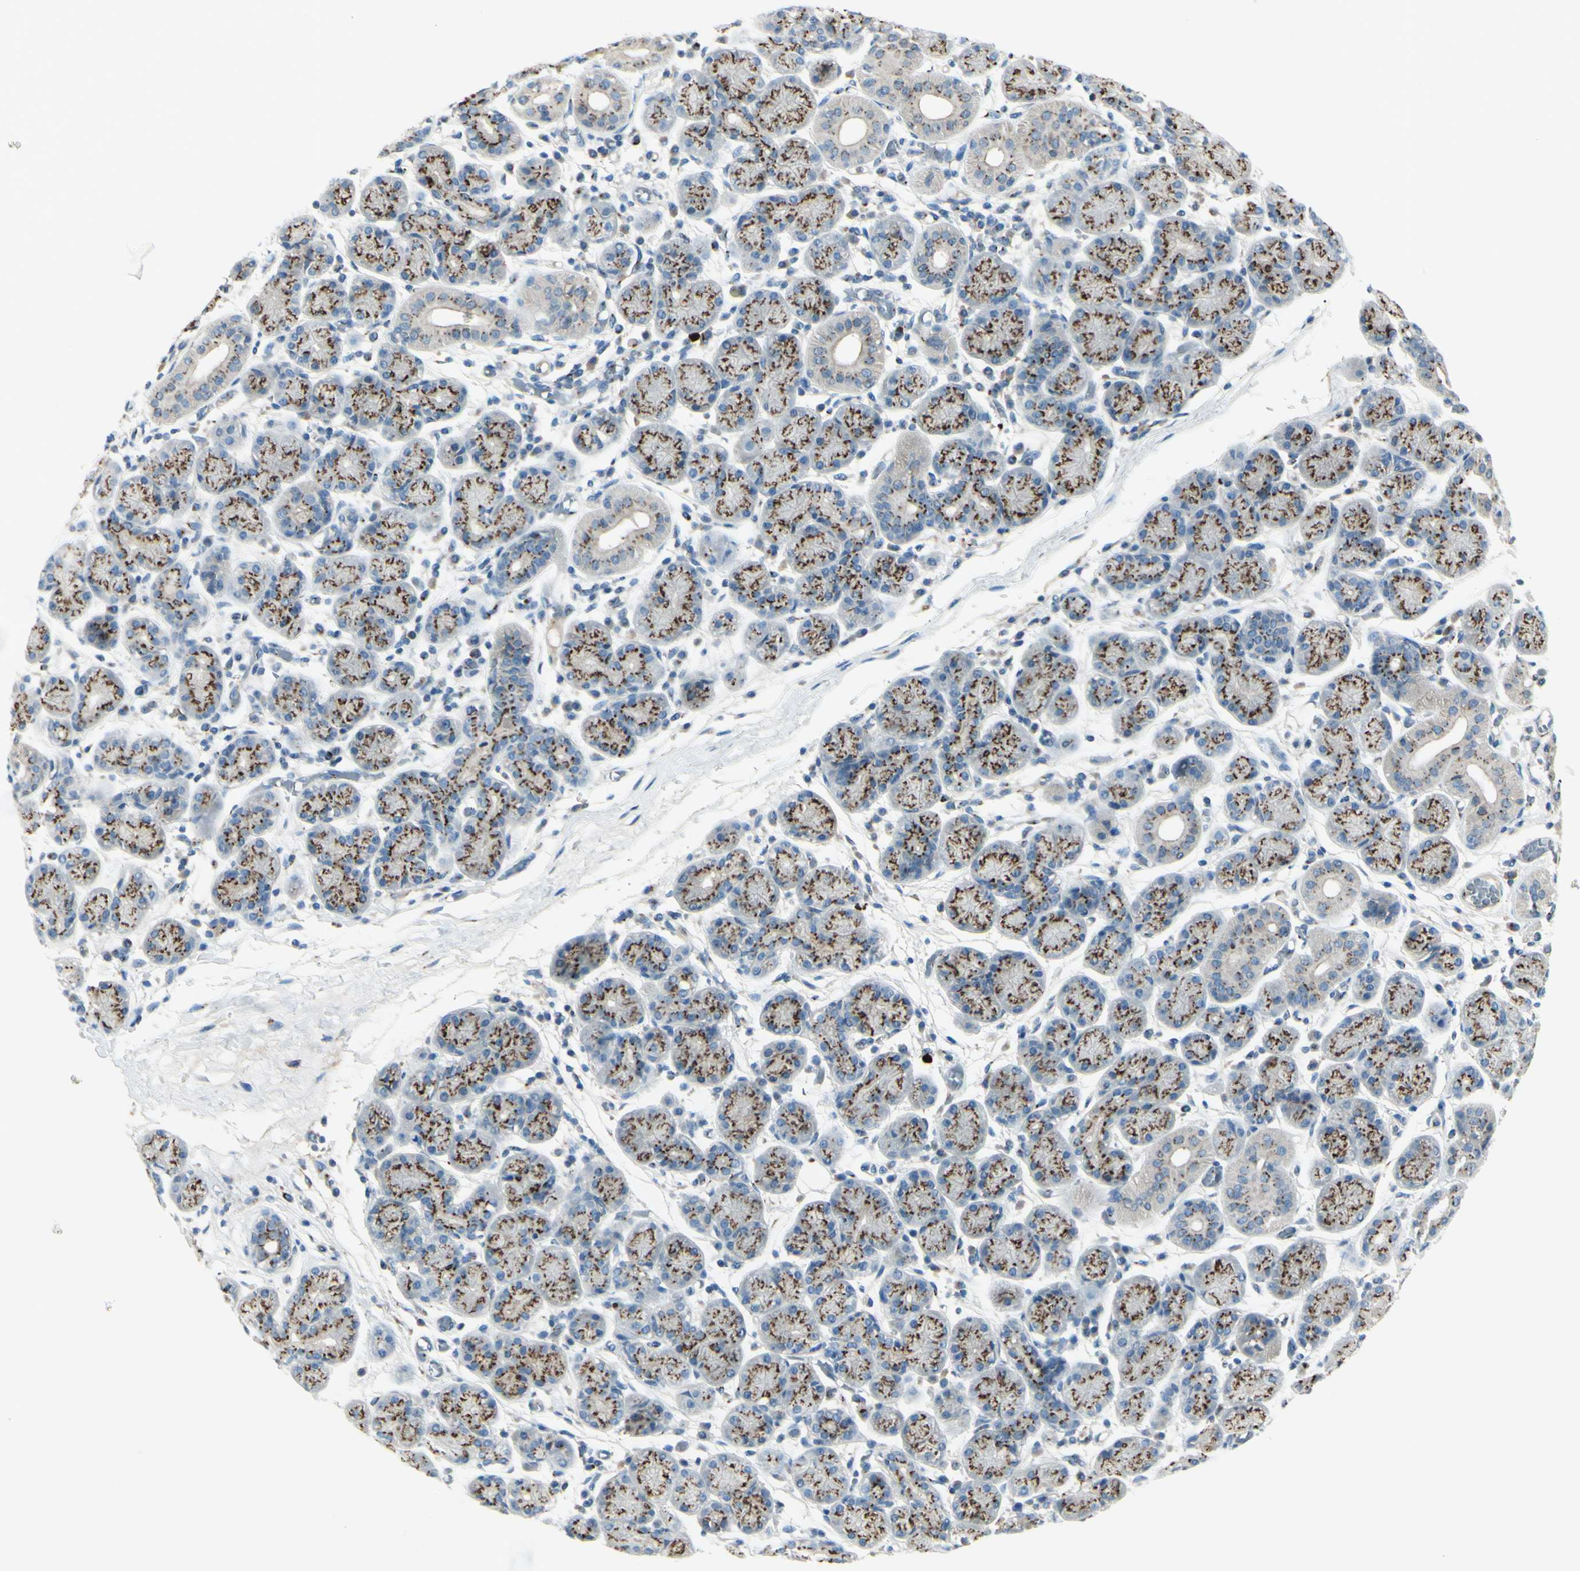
{"staining": {"intensity": "strong", "quantity": ">75%", "location": "cytoplasmic/membranous"}, "tissue": "salivary gland", "cell_type": "Glandular cells", "image_type": "normal", "snomed": [{"axis": "morphology", "description": "Normal tissue, NOS"}, {"axis": "topography", "description": "Salivary gland"}], "caption": "Glandular cells demonstrate strong cytoplasmic/membranous positivity in about >75% of cells in benign salivary gland.", "gene": "B4GALT1", "patient": {"sex": "female", "age": 24}}